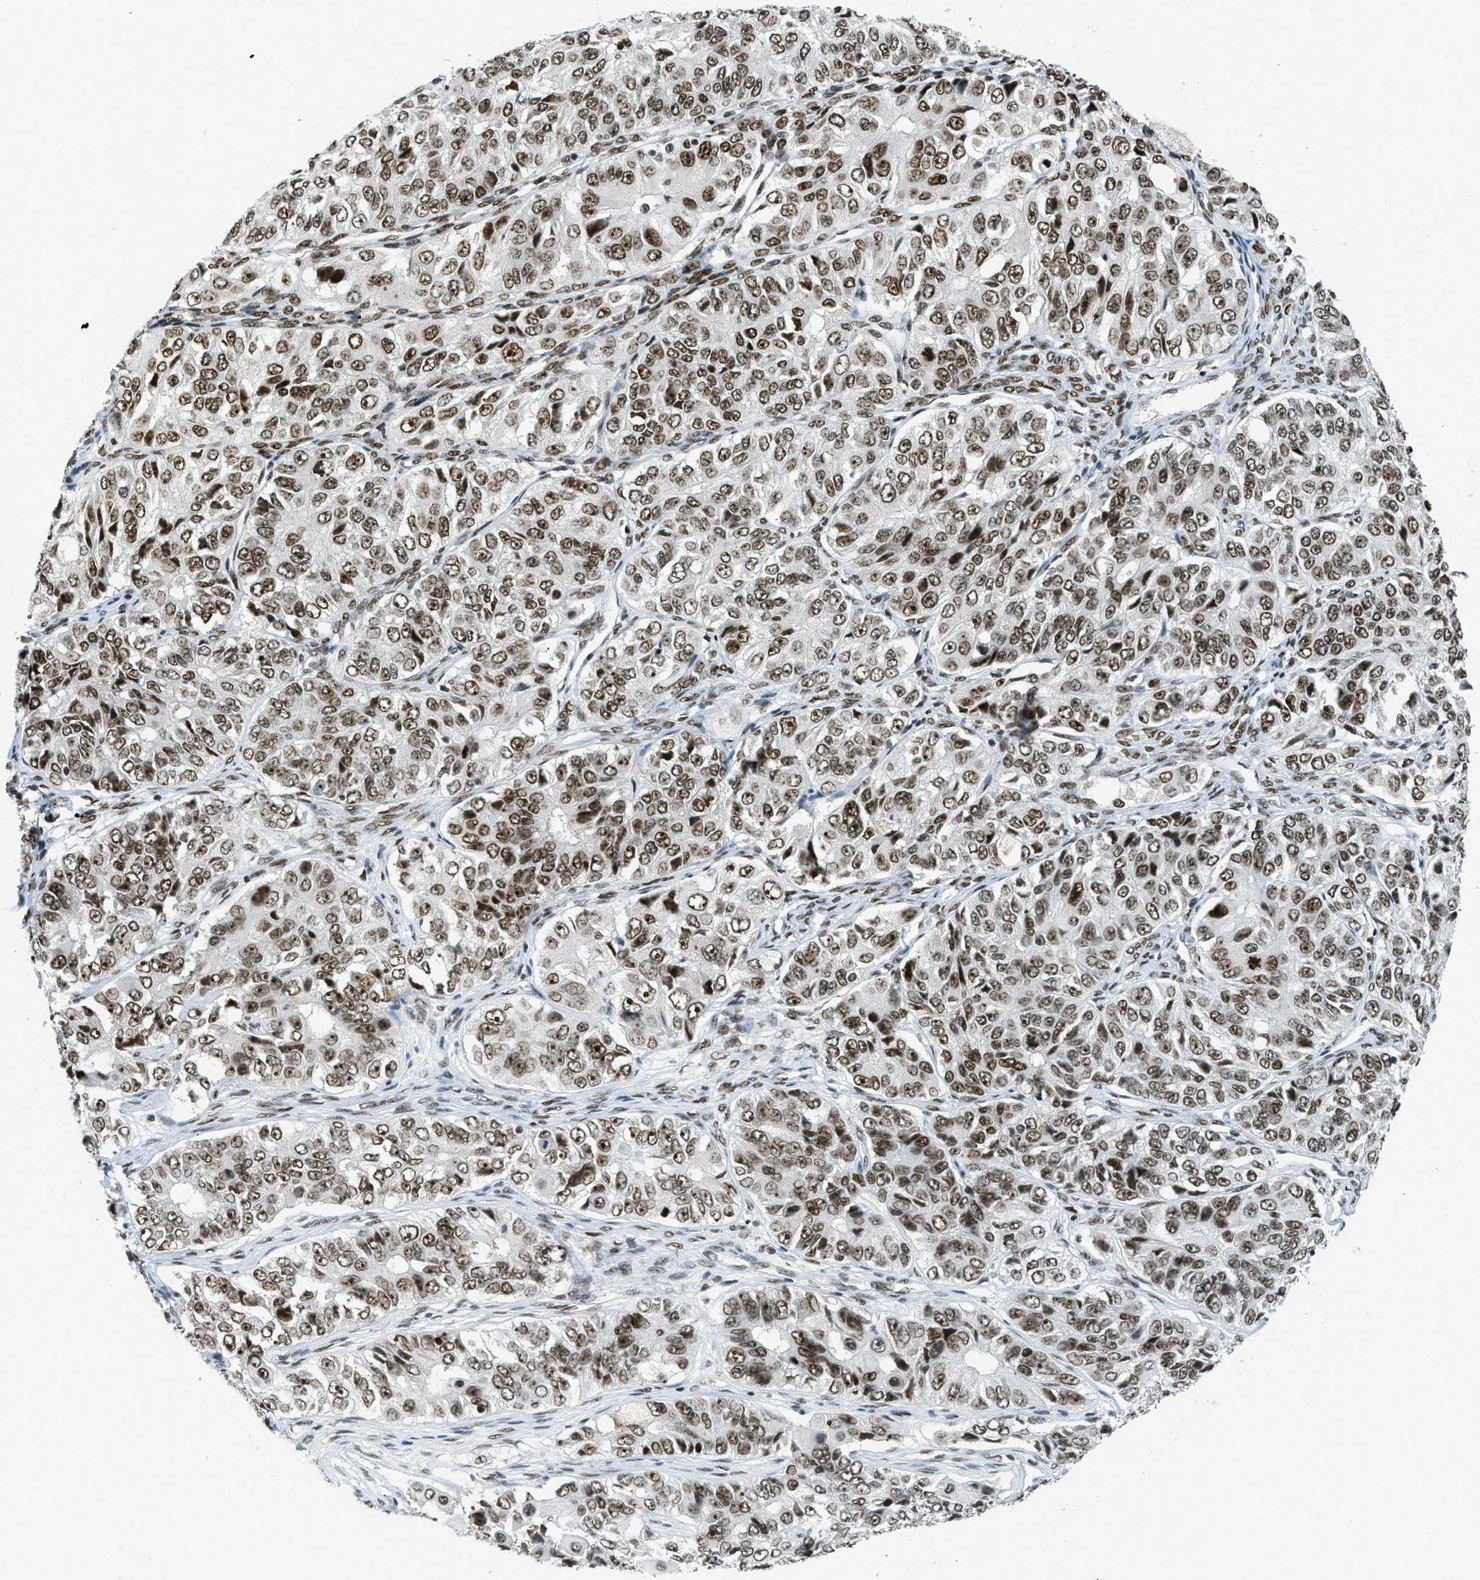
{"staining": {"intensity": "moderate", "quantity": ">75%", "location": "nuclear"}, "tissue": "ovarian cancer", "cell_type": "Tumor cells", "image_type": "cancer", "snomed": [{"axis": "morphology", "description": "Carcinoma, endometroid"}, {"axis": "topography", "description": "Ovary"}], "caption": "This histopathology image exhibits IHC staining of endometroid carcinoma (ovarian), with medium moderate nuclear expression in about >75% of tumor cells.", "gene": "URB1", "patient": {"sex": "female", "age": 51}}